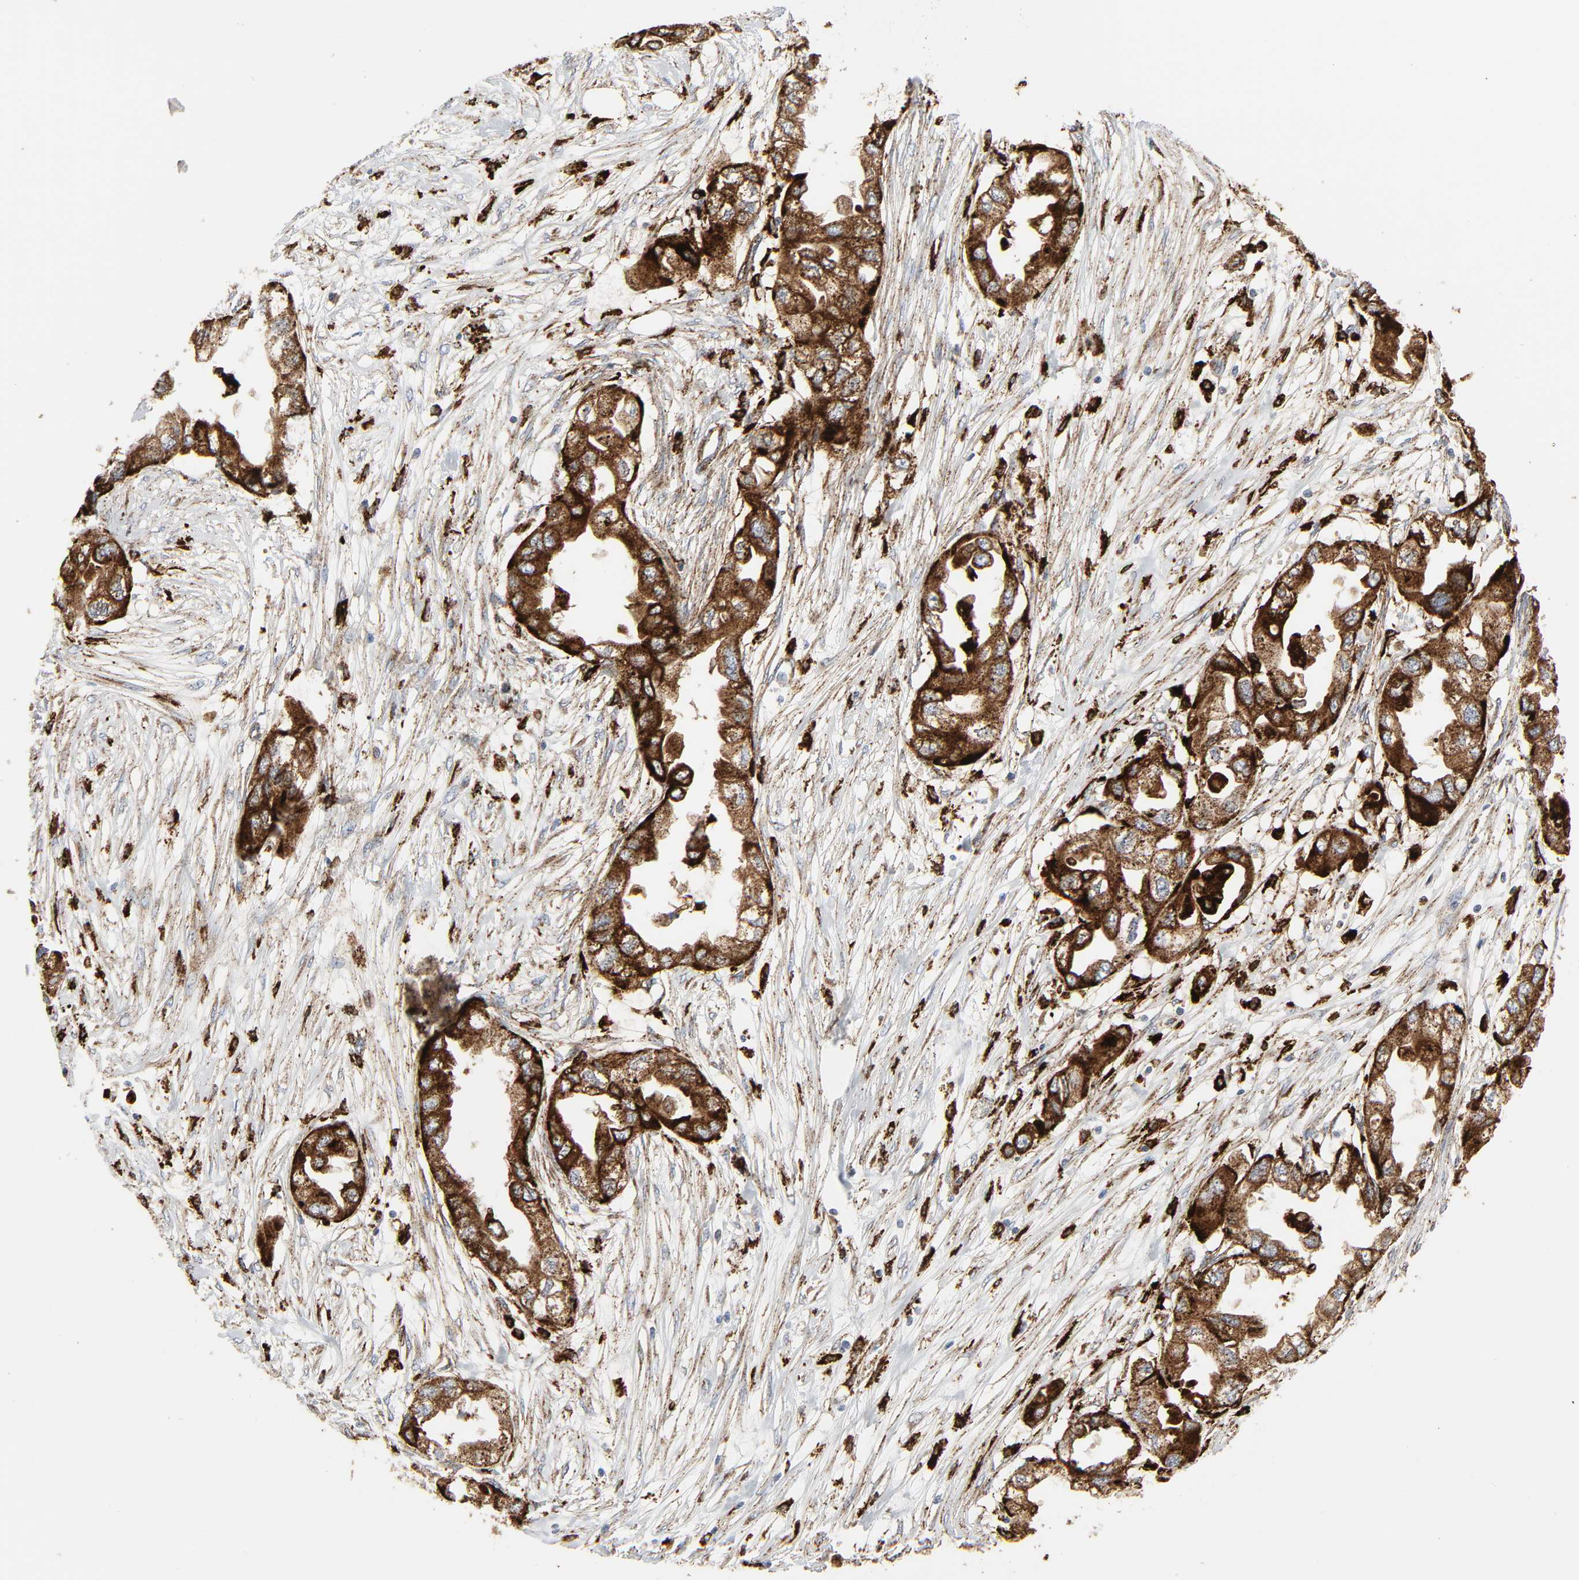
{"staining": {"intensity": "strong", "quantity": ">75%", "location": "cytoplasmic/membranous"}, "tissue": "endometrial cancer", "cell_type": "Tumor cells", "image_type": "cancer", "snomed": [{"axis": "morphology", "description": "Adenocarcinoma, NOS"}, {"axis": "topography", "description": "Endometrium"}], "caption": "Immunohistochemistry of endometrial cancer exhibits high levels of strong cytoplasmic/membranous expression in about >75% of tumor cells.", "gene": "PSAP", "patient": {"sex": "female", "age": 67}}